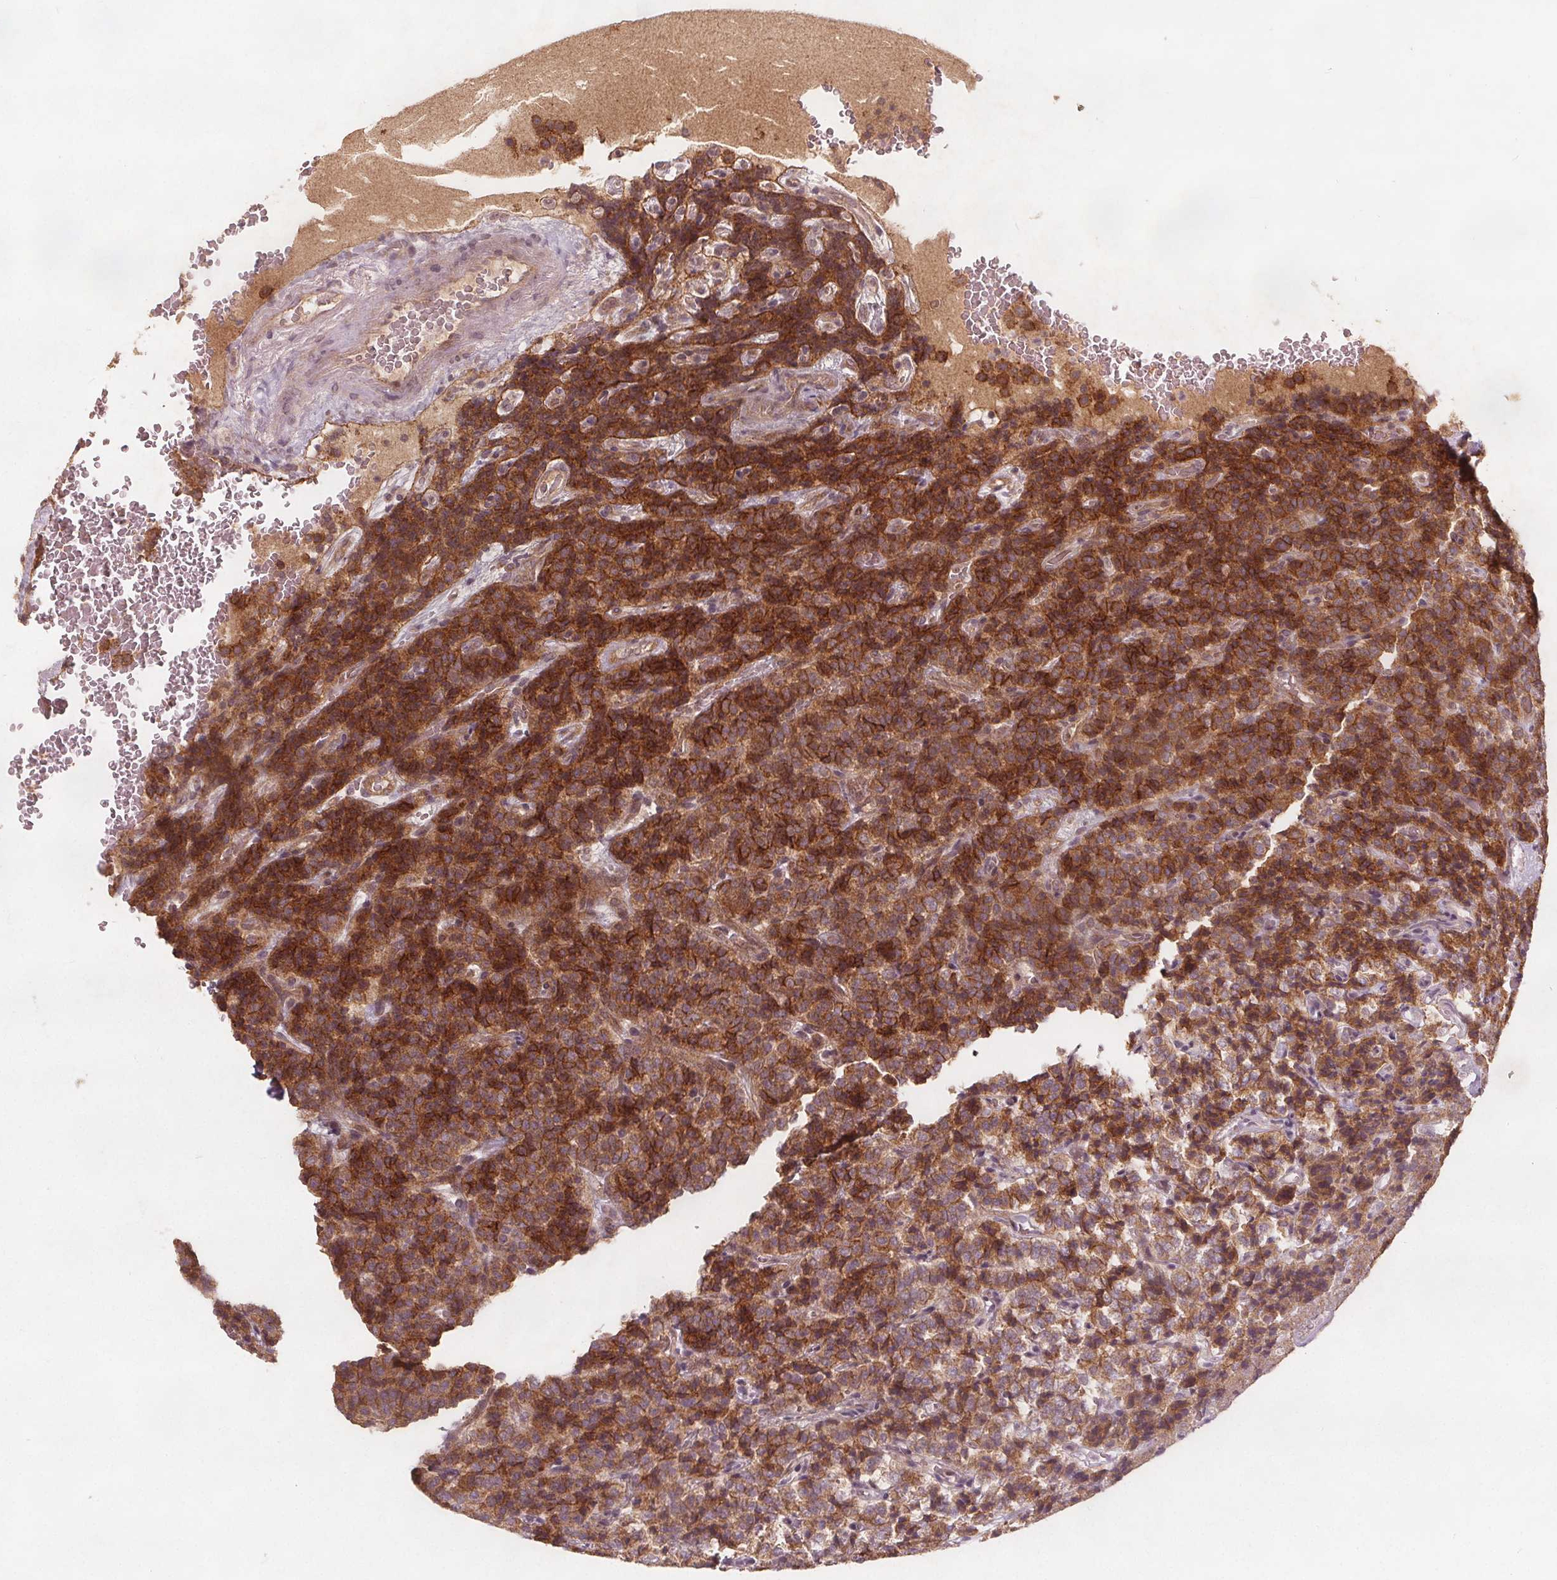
{"staining": {"intensity": "strong", "quantity": ">75%", "location": "cytoplasmic/membranous"}, "tissue": "carcinoid", "cell_type": "Tumor cells", "image_type": "cancer", "snomed": [{"axis": "morphology", "description": "Carcinoid, malignant, NOS"}, {"axis": "topography", "description": "Pancreas"}], "caption": "Strong cytoplasmic/membranous protein staining is seen in approximately >75% of tumor cells in carcinoid.", "gene": "PTPRT", "patient": {"sex": "male", "age": 36}}